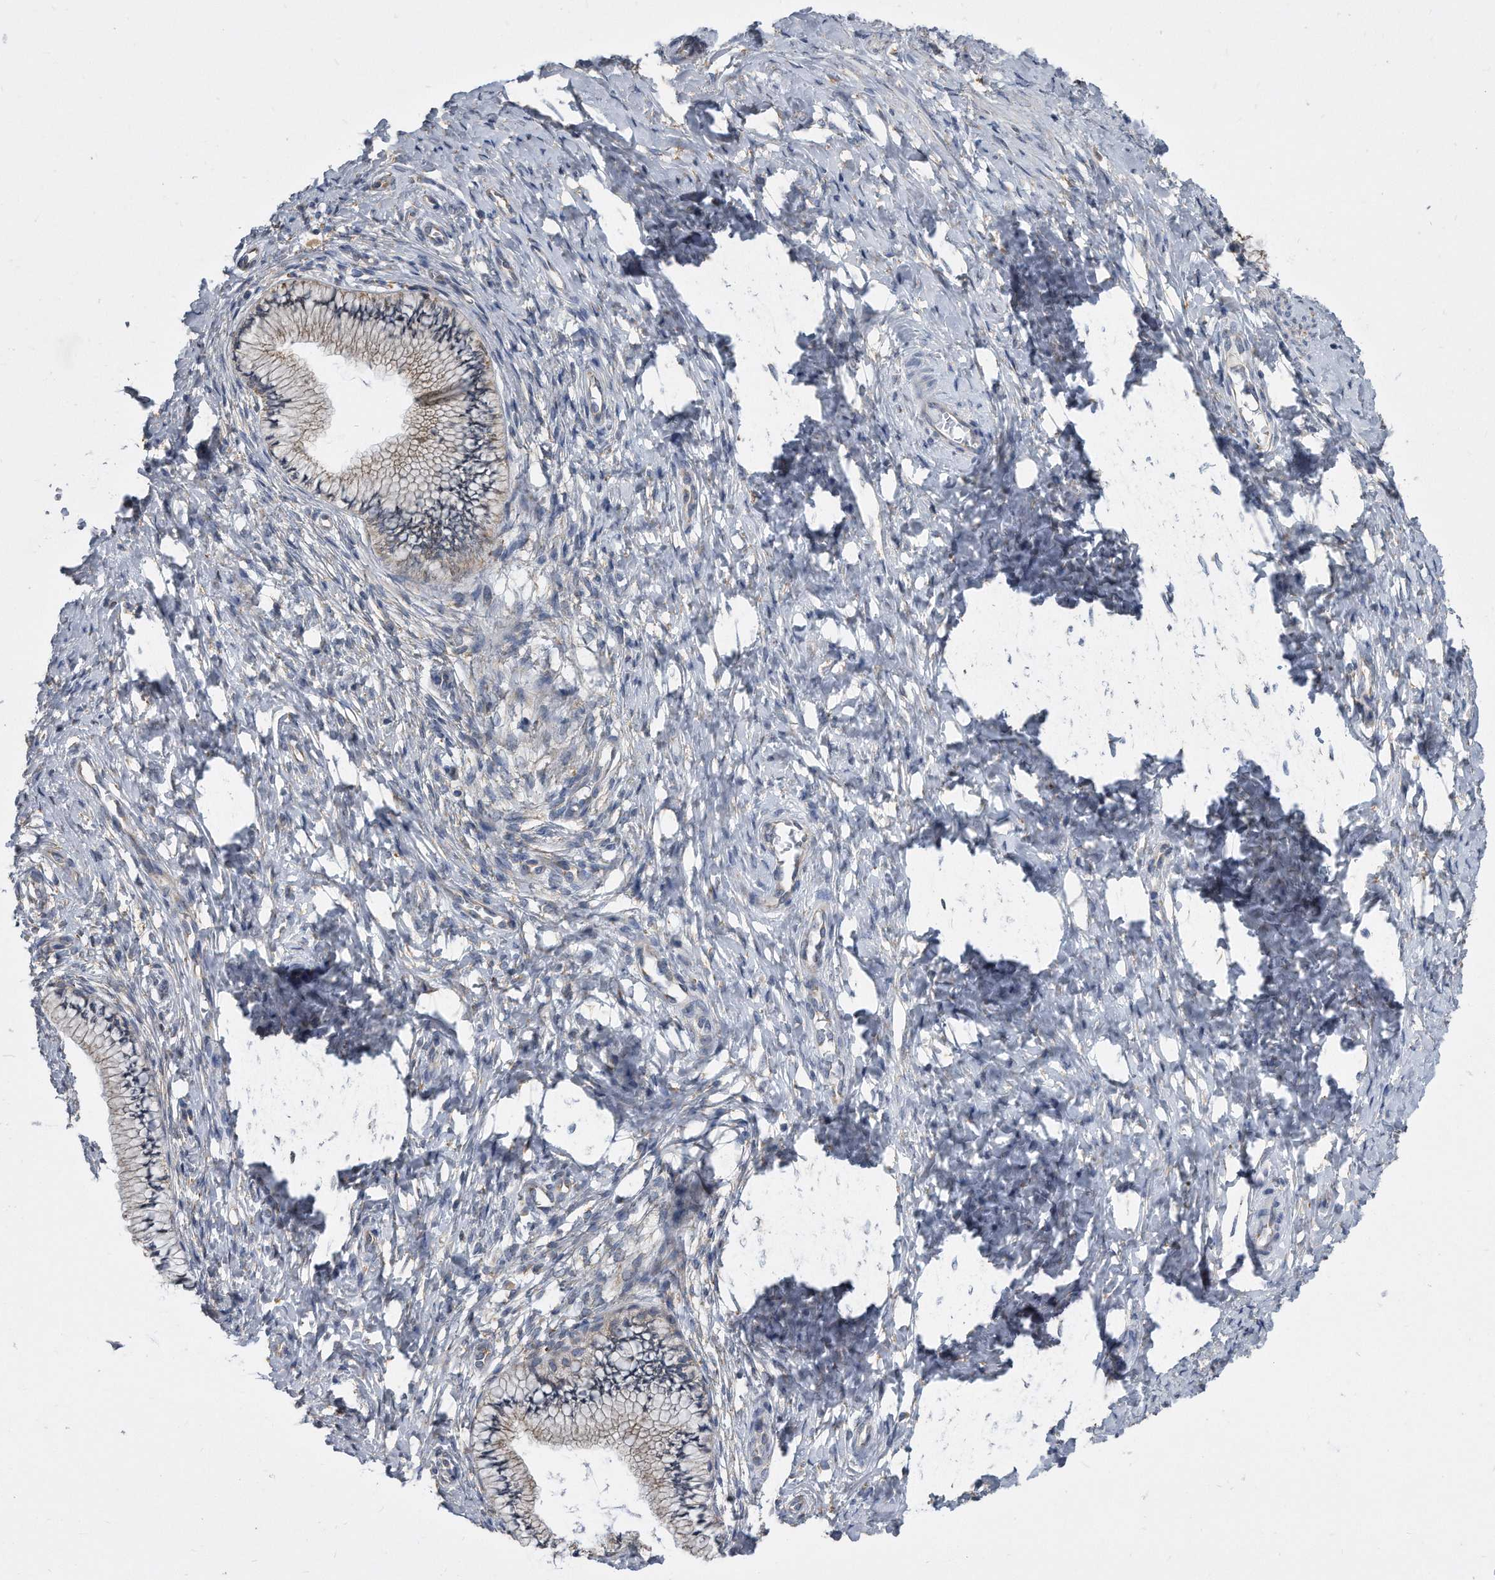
{"staining": {"intensity": "weak", "quantity": "<25%", "location": "cytoplasmic/membranous"}, "tissue": "cervix", "cell_type": "Glandular cells", "image_type": "normal", "snomed": [{"axis": "morphology", "description": "Normal tissue, NOS"}, {"axis": "topography", "description": "Cervix"}], "caption": "This is an IHC histopathology image of unremarkable human cervix. There is no staining in glandular cells.", "gene": "CCDC47", "patient": {"sex": "female", "age": 36}}